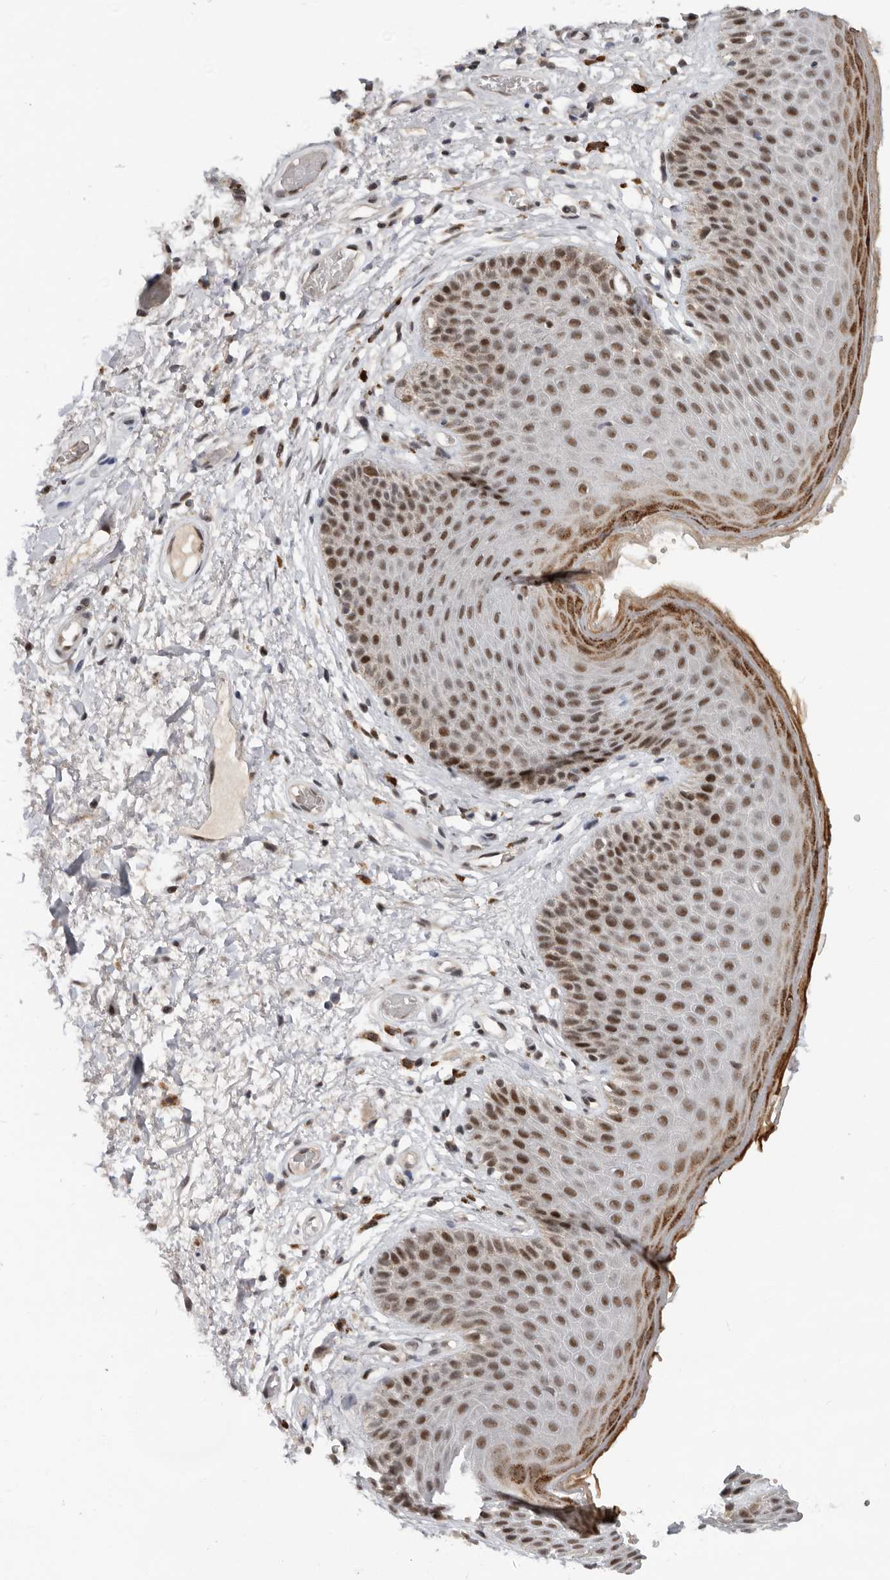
{"staining": {"intensity": "moderate", "quantity": ">75%", "location": "cytoplasmic/membranous,nuclear"}, "tissue": "skin", "cell_type": "Epidermal cells", "image_type": "normal", "snomed": [{"axis": "morphology", "description": "Normal tissue, NOS"}, {"axis": "topography", "description": "Anal"}], "caption": "DAB immunohistochemical staining of unremarkable skin shows moderate cytoplasmic/membranous,nuclear protein expression in approximately >75% of epidermal cells. Ihc stains the protein of interest in brown and the nuclei are stained blue.", "gene": "BRCA2", "patient": {"sex": "male", "age": 74}}